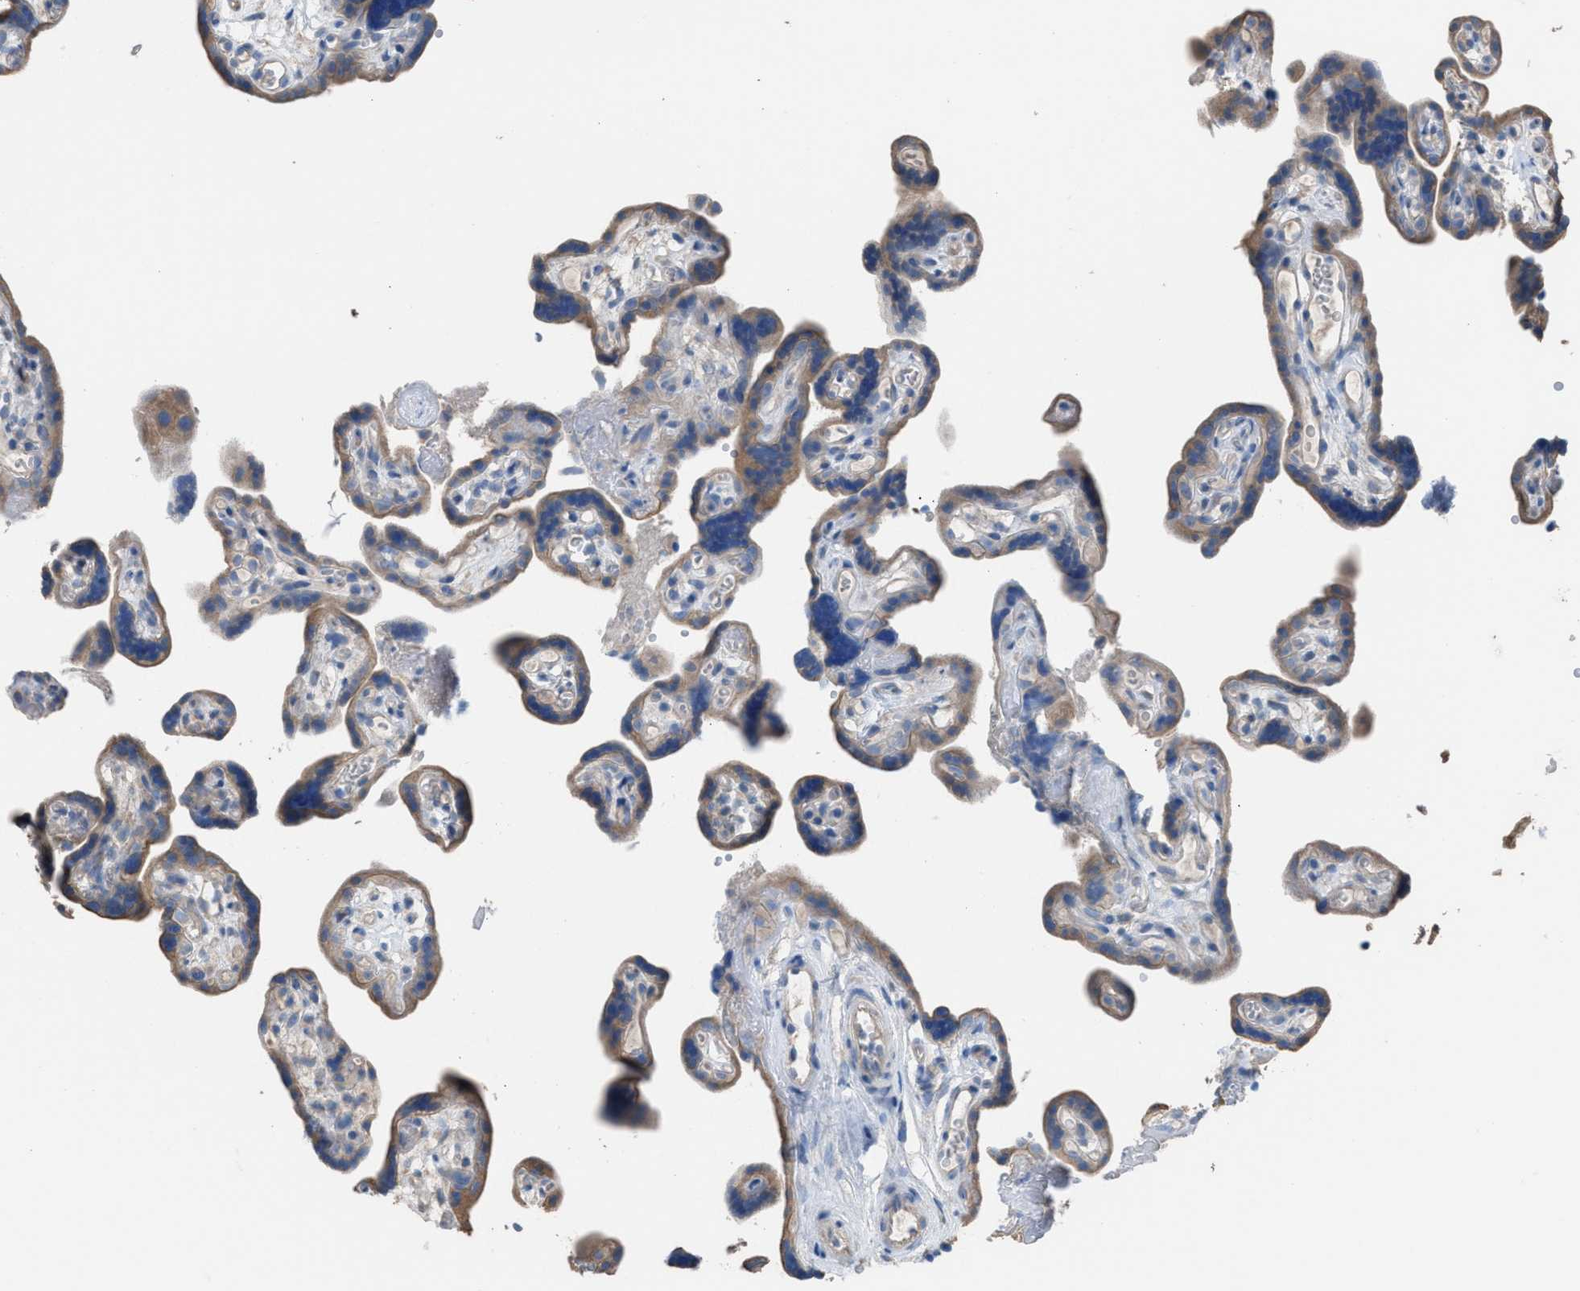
{"staining": {"intensity": "weak", "quantity": ">75%", "location": "cytoplasmic/membranous"}, "tissue": "placenta", "cell_type": "Trophoblastic cells", "image_type": "normal", "snomed": [{"axis": "morphology", "description": "Normal tissue, NOS"}, {"axis": "topography", "description": "Placenta"}], "caption": "Placenta stained with DAB (3,3'-diaminobenzidine) IHC reveals low levels of weak cytoplasmic/membranous staining in approximately >75% of trophoblastic cells.", "gene": "NQO2", "patient": {"sex": "female", "age": 30}}